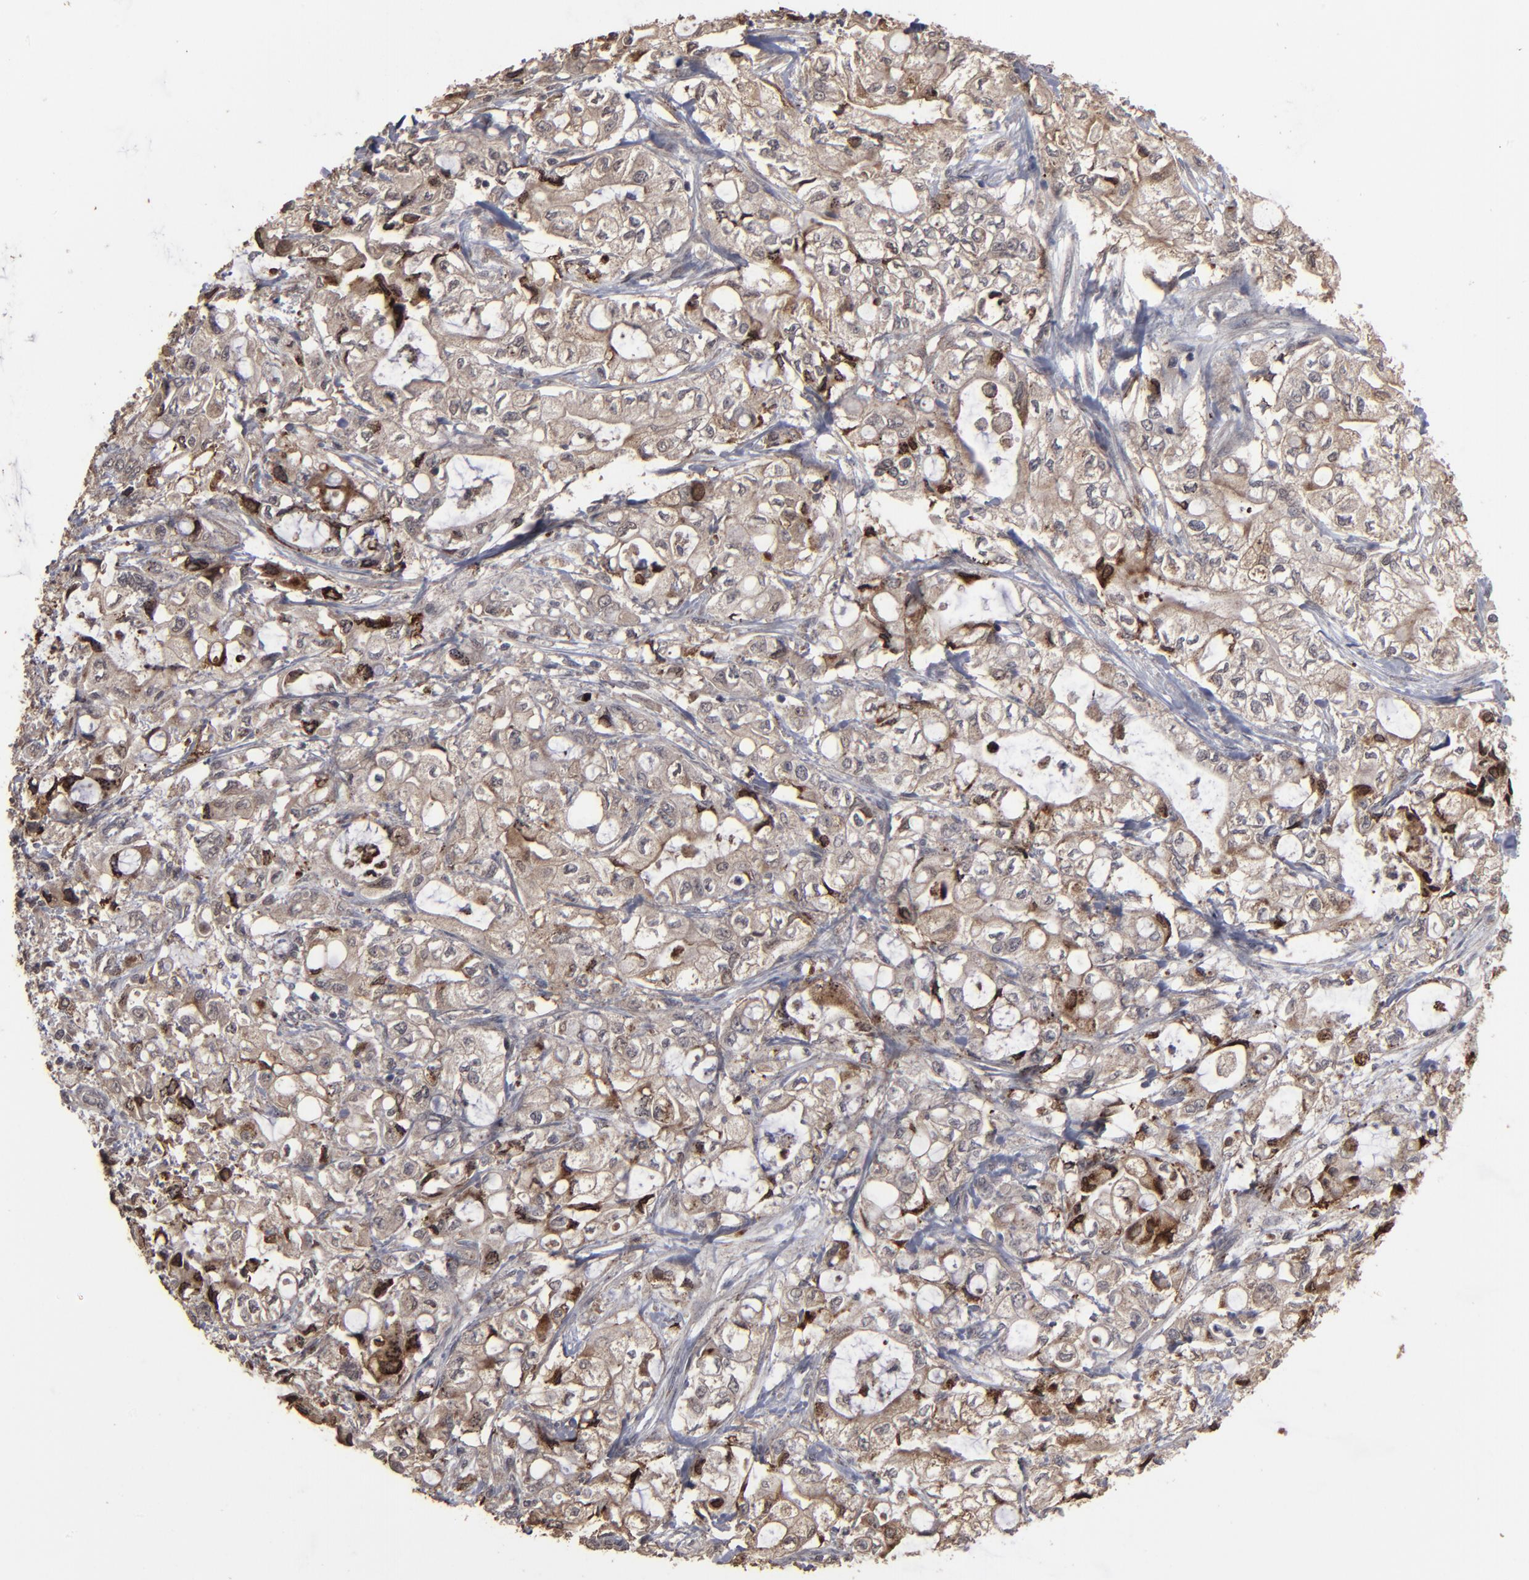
{"staining": {"intensity": "moderate", "quantity": ">75%", "location": "cytoplasmic/membranous"}, "tissue": "pancreatic cancer", "cell_type": "Tumor cells", "image_type": "cancer", "snomed": [{"axis": "morphology", "description": "Adenocarcinoma, NOS"}, {"axis": "topography", "description": "Pancreas"}], "caption": "A brown stain labels moderate cytoplasmic/membranous staining of a protein in pancreatic cancer (adenocarcinoma) tumor cells.", "gene": "SLC22A17", "patient": {"sex": "male", "age": 79}}